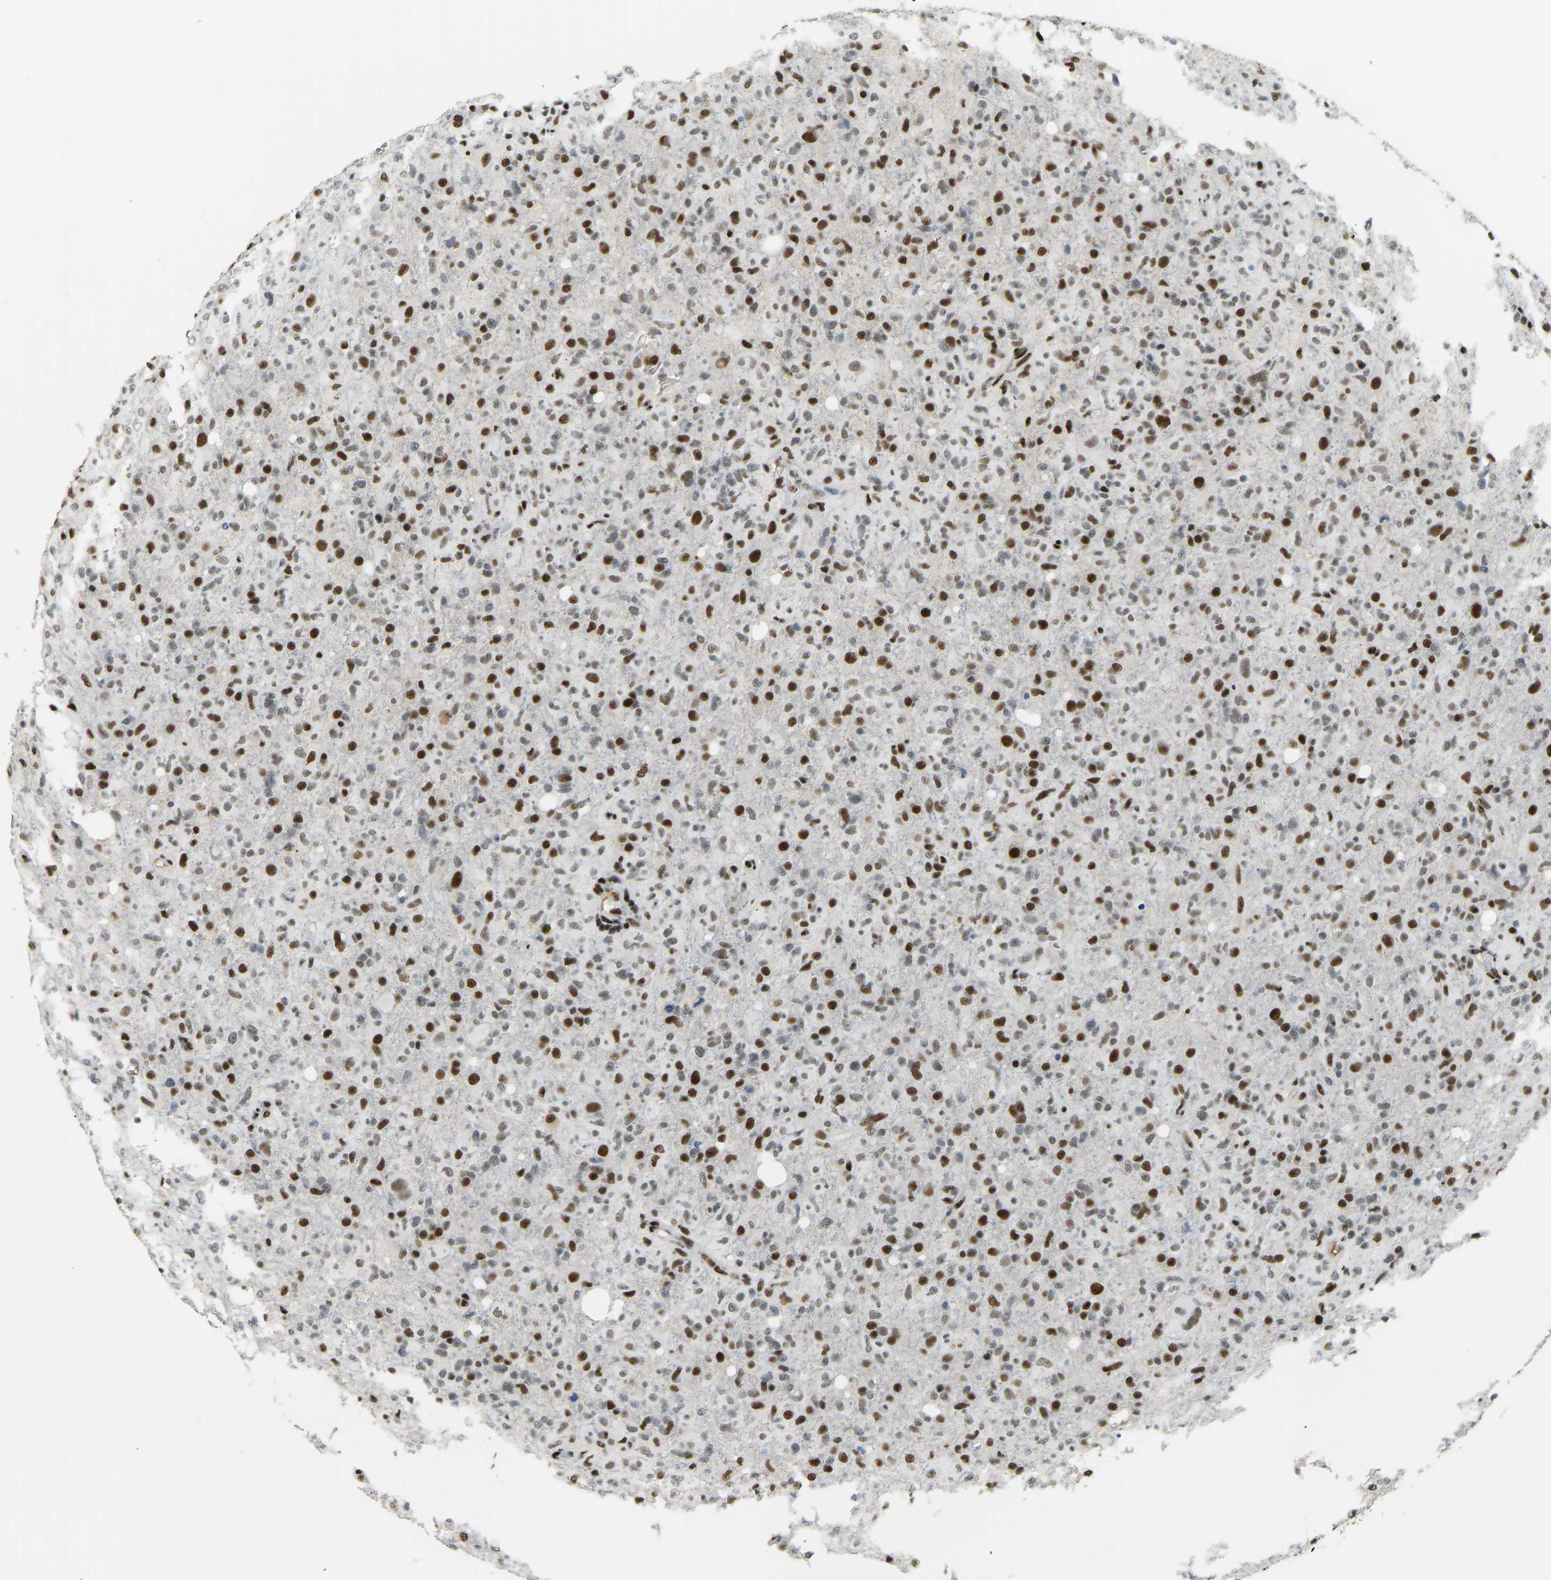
{"staining": {"intensity": "strong", "quantity": "25%-75%", "location": "nuclear"}, "tissue": "glioma", "cell_type": "Tumor cells", "image_type": "cancer", "snomed": [{"axis": "morphology", "description": "Glioma, malignant, High grade"}, {"axis": "topography", "description": "Brain"}], "caption": "The photomicrograph demonstrates staining of glioma, revealing strong nuclear protein positivity (brown color) within tumor cells.", "gene": "FOXK1", "patient": {"sex": "female", "age": 57}}